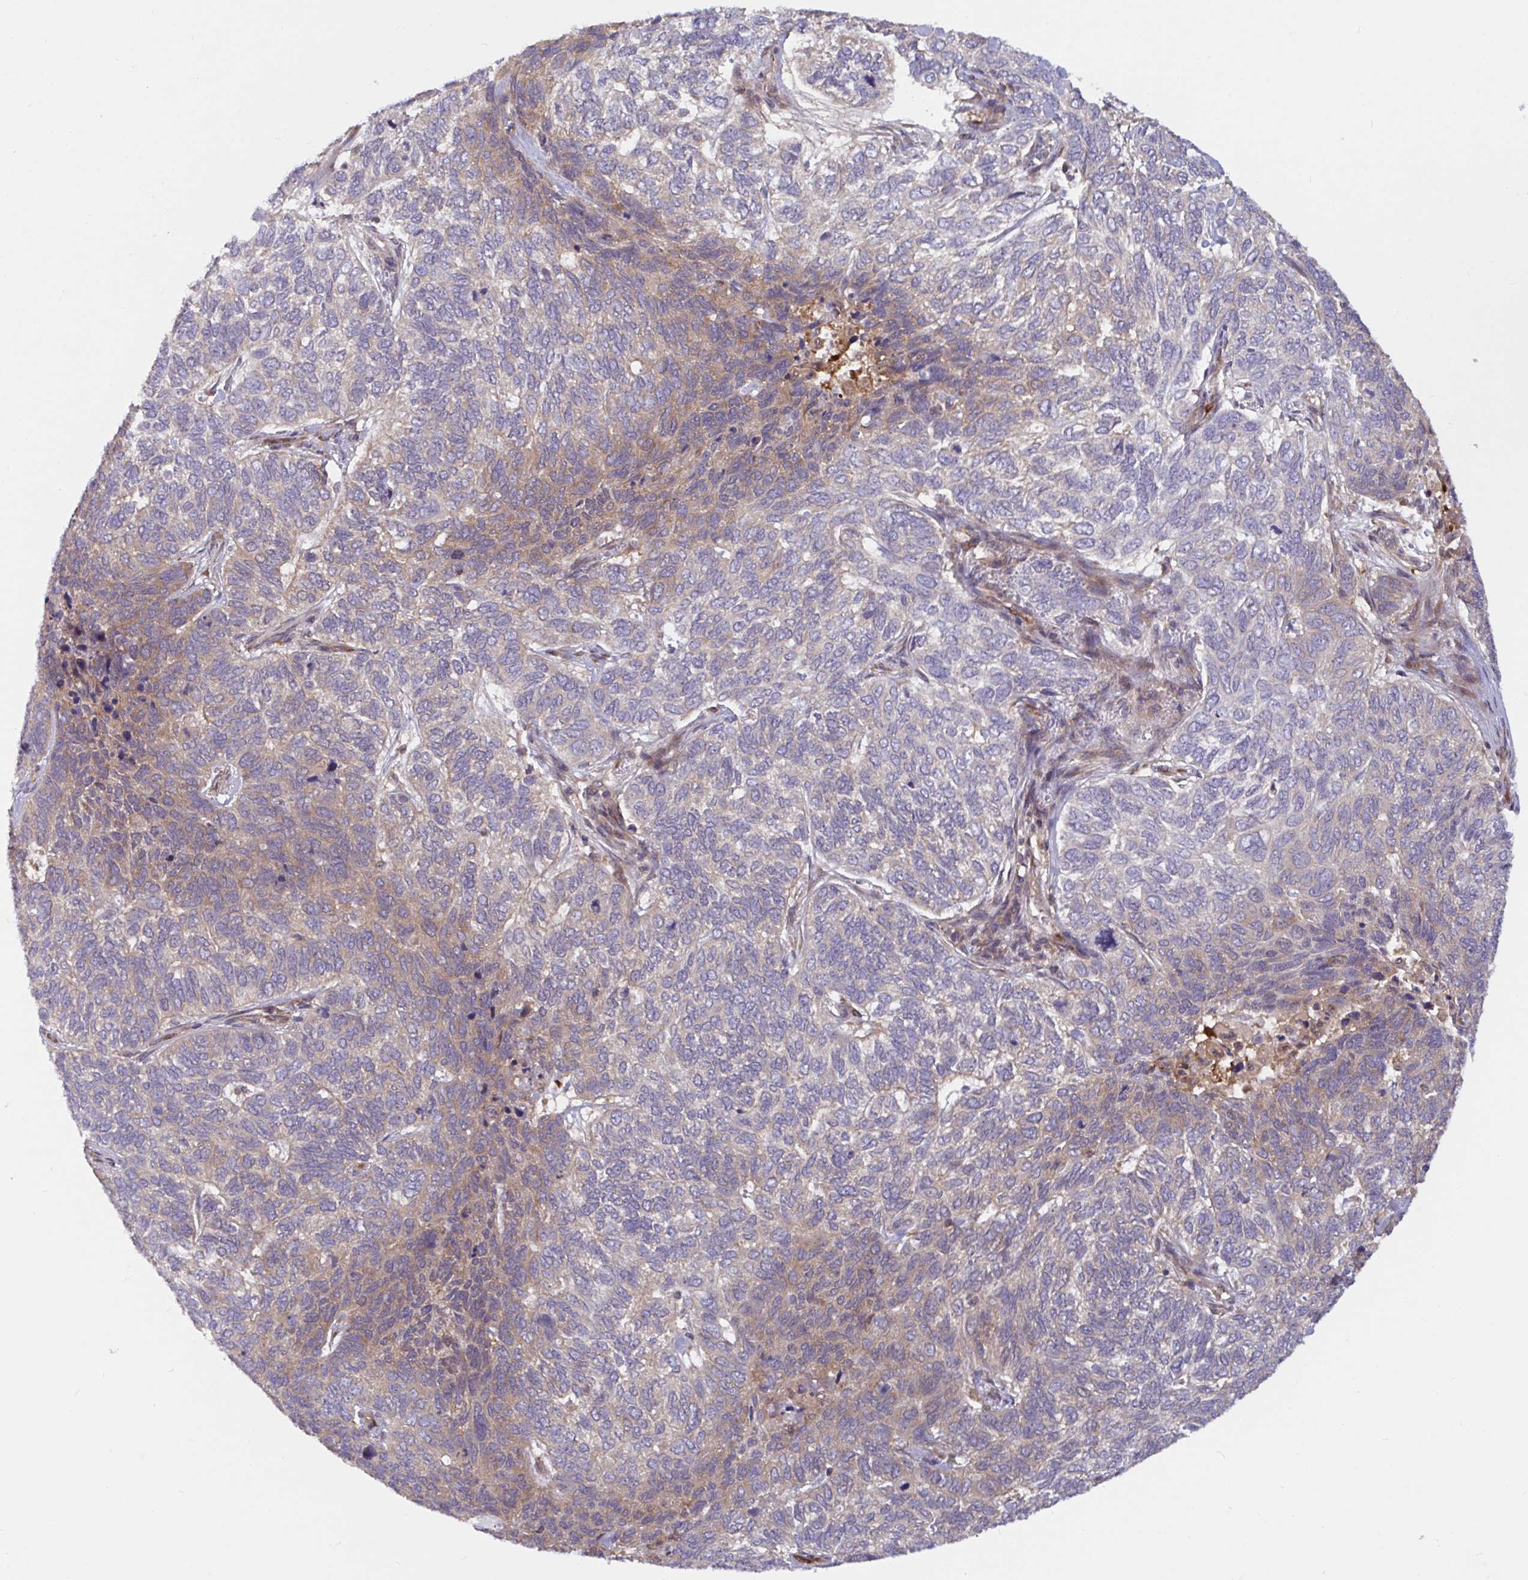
{"staining": {"intensity": "moderate", "quantity": "25%-75%", "location": "cytoplasmic/membranous"}, "tissue": "skin cancer", "cell_type": "Tumor cells", "image_type": "cancer", "snomed": [{"axis": "morphology", "description": "Basal cell carcinoma"}, {"axis": "topography", "description": "Skin"}], "caption": "The photomicrograph shows a brown stain indicating the presence of a protein in the cytoplasmic/membranous of tumor cells in skin cancer. The staining was performed using DAB (3,3'-diaminobenzidine), with brown indicating positive protein expression. Nuclei are stained blue with hematoxylin.", "gene": "LMNTD2", "patient": {"sex": "female", "age": 65}}